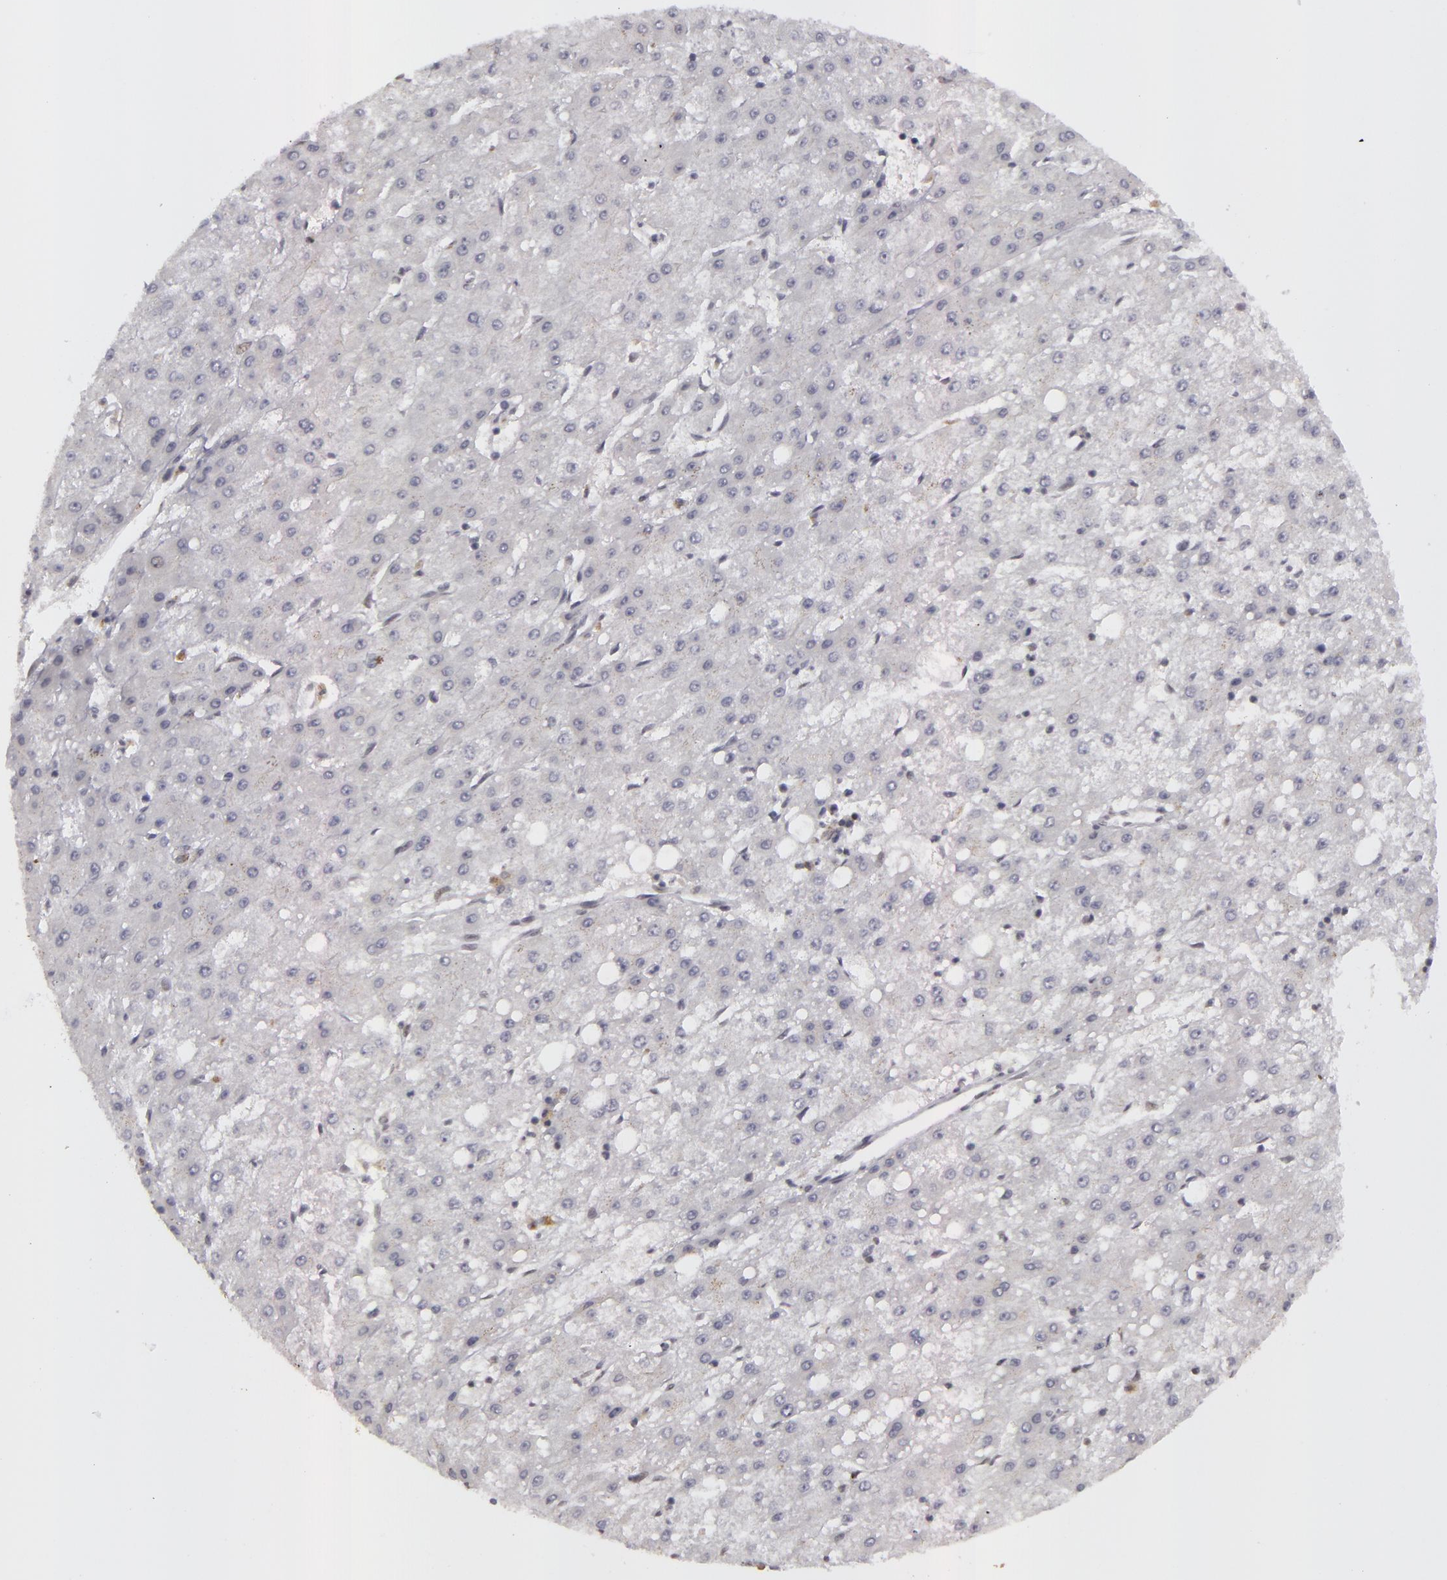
{"staining": {"intensity": "negative", "quantity": "none", "location": "none"}, "tissue": "liver cancer", "cell_type": "Tumor cells", "image_type": "cancer", "snomed": [{"axis": "morphology", "description": "Carcinoma, Hepatocellular, NOS"}, {"axis": "topography", "description": "Liver"}], "caption": "DAB (3,3'-diaminobenzidine) immunohistochemical staining of liver cancer demonstrates no significant expression in tumor cells.", "gene": "RRP7A", "patient": {"sex": "female", "age": 52}}